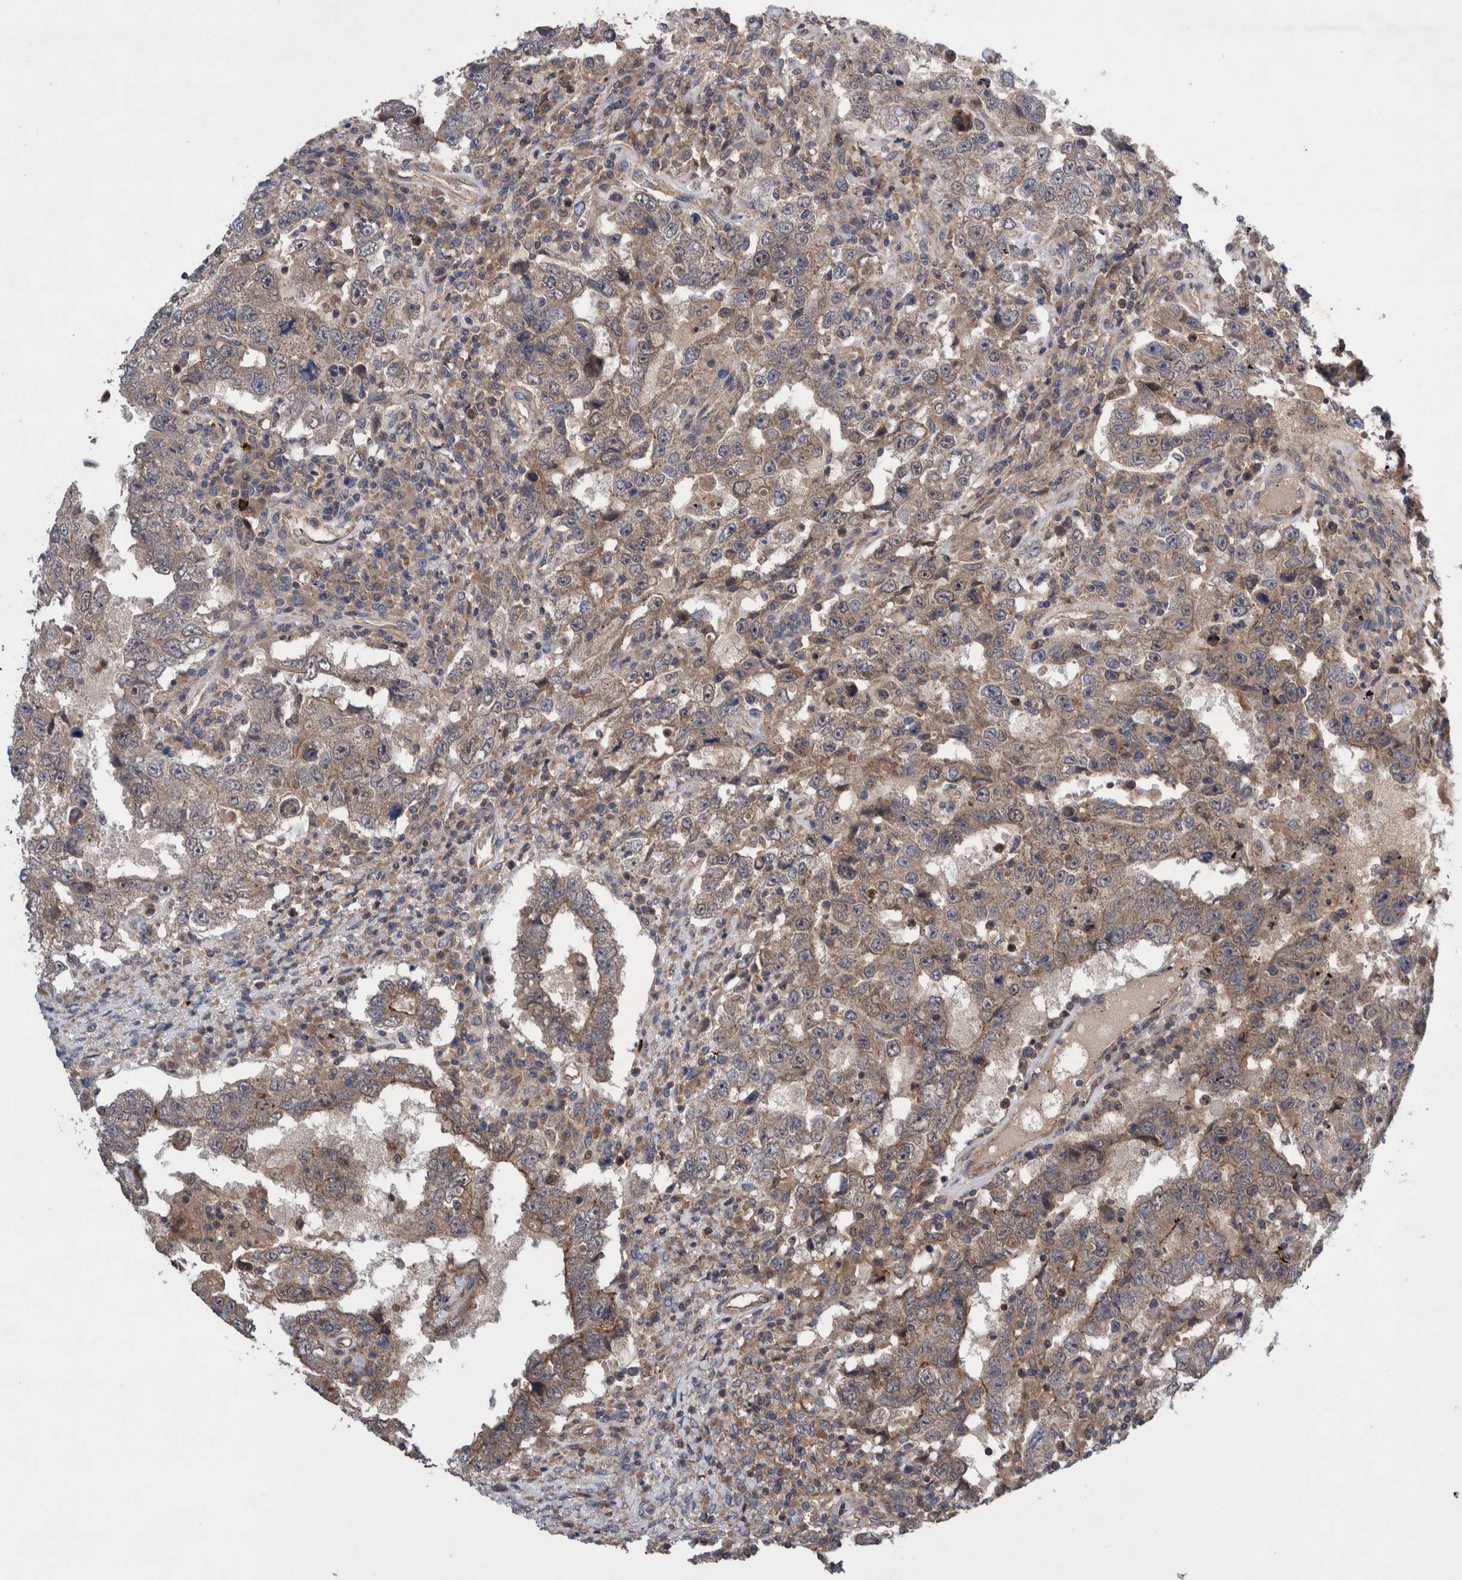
{"staining": {"intensity": "weak", "quantity": ">75%", "location": "cytoplasmic/membranous"}, "tissue": "testis cancer", "cell_type": "Tumor cells", "image_type": "cancer", "snomed": [{"axis": "morphology", "description": "Carcinoma, Embryonal, NOS"}, {"axis": "topography", "description": "Testis"}], "caption": "This photomicrograph shows testis embryonal carcinoma stained with immunohistochemistry (IHC) to label a protein in brown. The cytoplasmic/membranous of tumor cells show weak positivity for the protein. Nuclei are counter-stained blue.", "gene": "PIK3R6", "patient": {"sex": "male", "age": 26}}